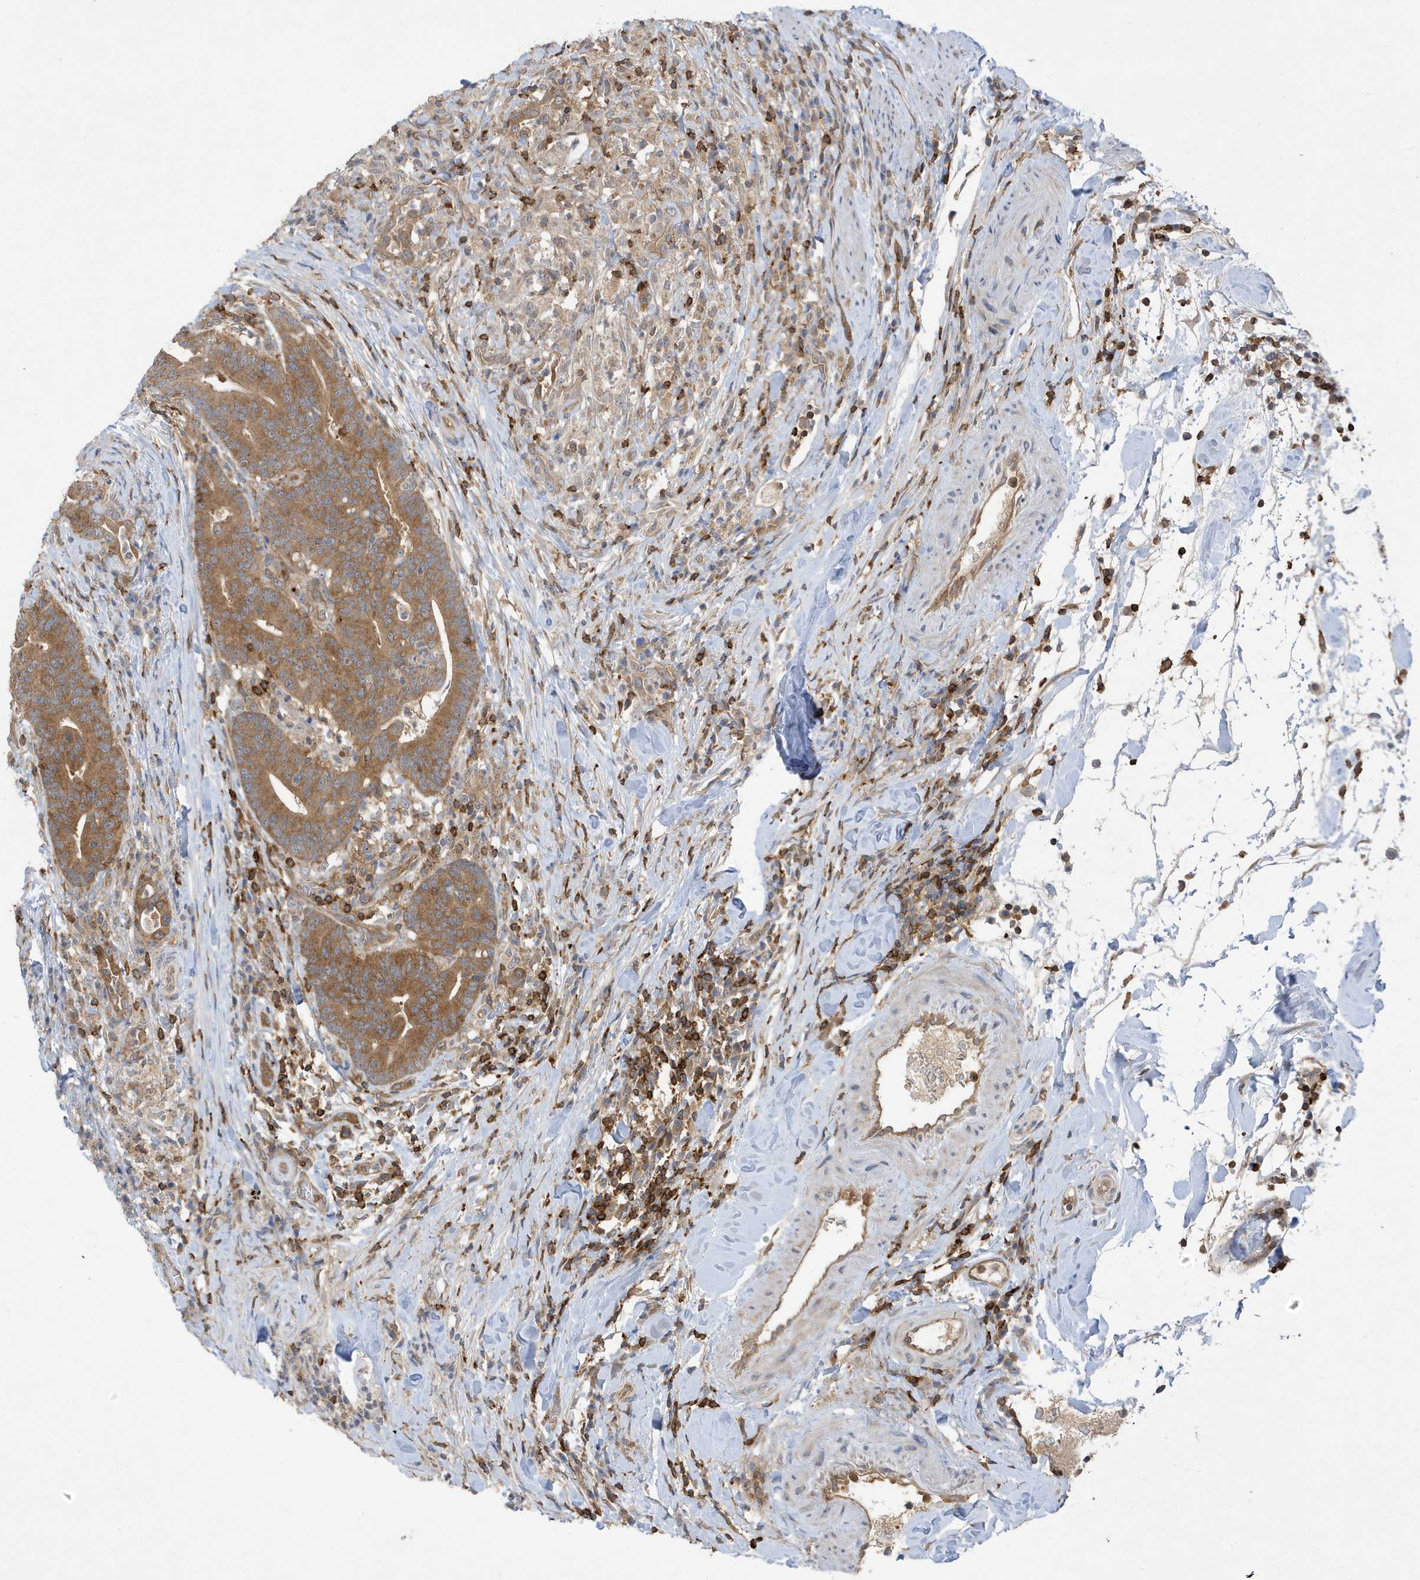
{"staining": {"intensity": "moderate", "quantity": ">75%", "location": "cytoplasmic/membranous"}, "tissue": "colorectal cancer", "cell_type": "Tumor cells", "image_type": "cancer", "snomed": [{"axis": "morphology", "description": "Adenocarcinoma, NOS"}, {"axis": "topography", "description": "Colon"}], "caption": "Adenocarcinoma (colorectal) stained with a protein marker exhibits moderate staining in tumor cells.", "gene": "PHACTR2", "patient": {"sex": "female", "age": 66}}